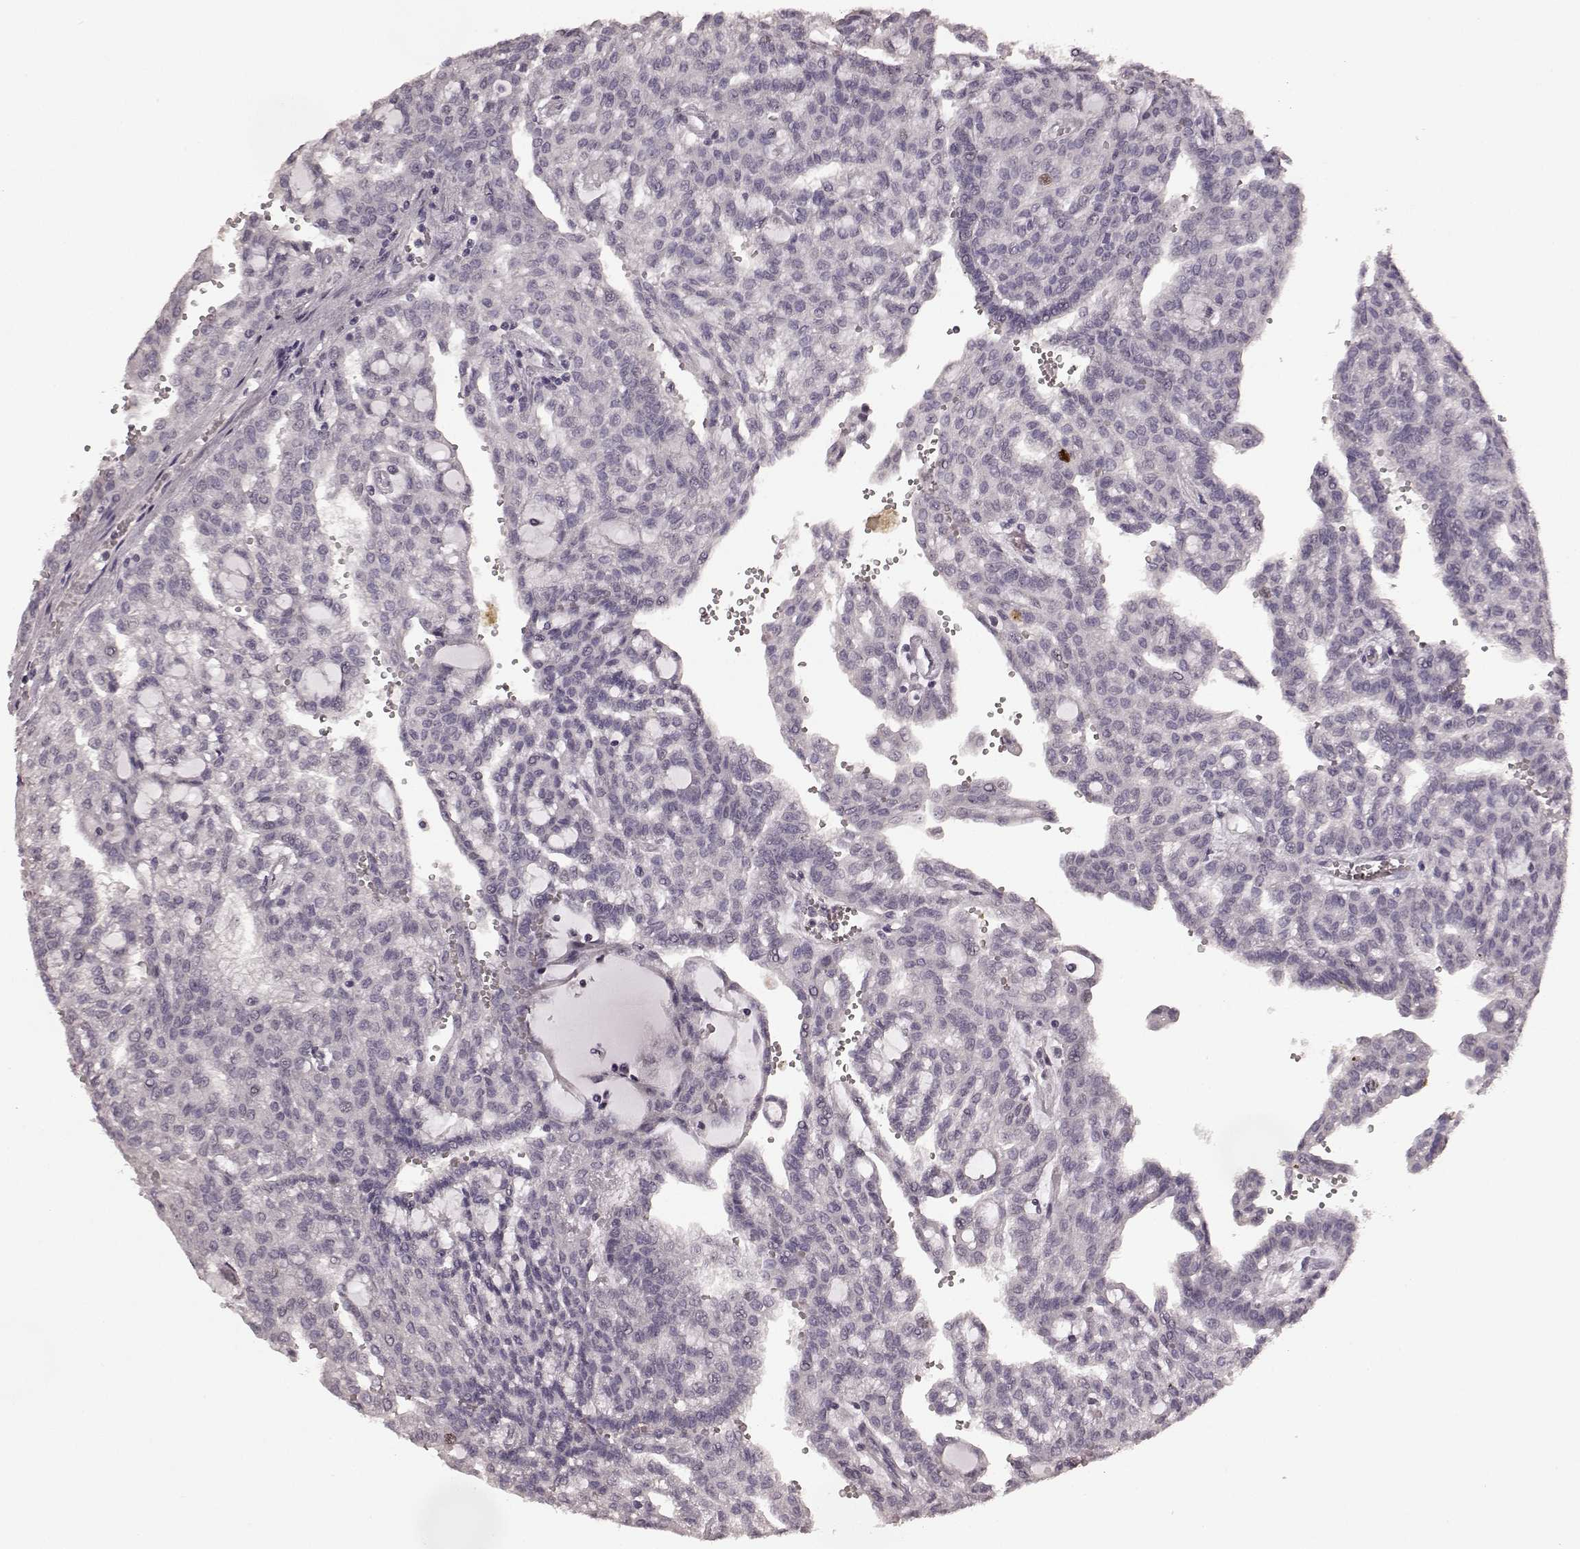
{"staining": {"intensity": "moderate", "quantity": "<25%", "location": "nuclear"}, "tissue": "renal cancer", "cell_type": "Tumor cells", "image_type": "cancer", "snomed": [{"axis": "morphology", "description": "Adenocarcinoma, NOS"}, {"axis": "topography", "description": "Kidney"}], "caption": "This photomicrograph shows IHC staining of human adenocarcinoma (renal), with low moderate nuclear staining in approximately <25% of tumor cells.", "gene": "CCNA2", "patient": {"sex": "male", "age": 63}}